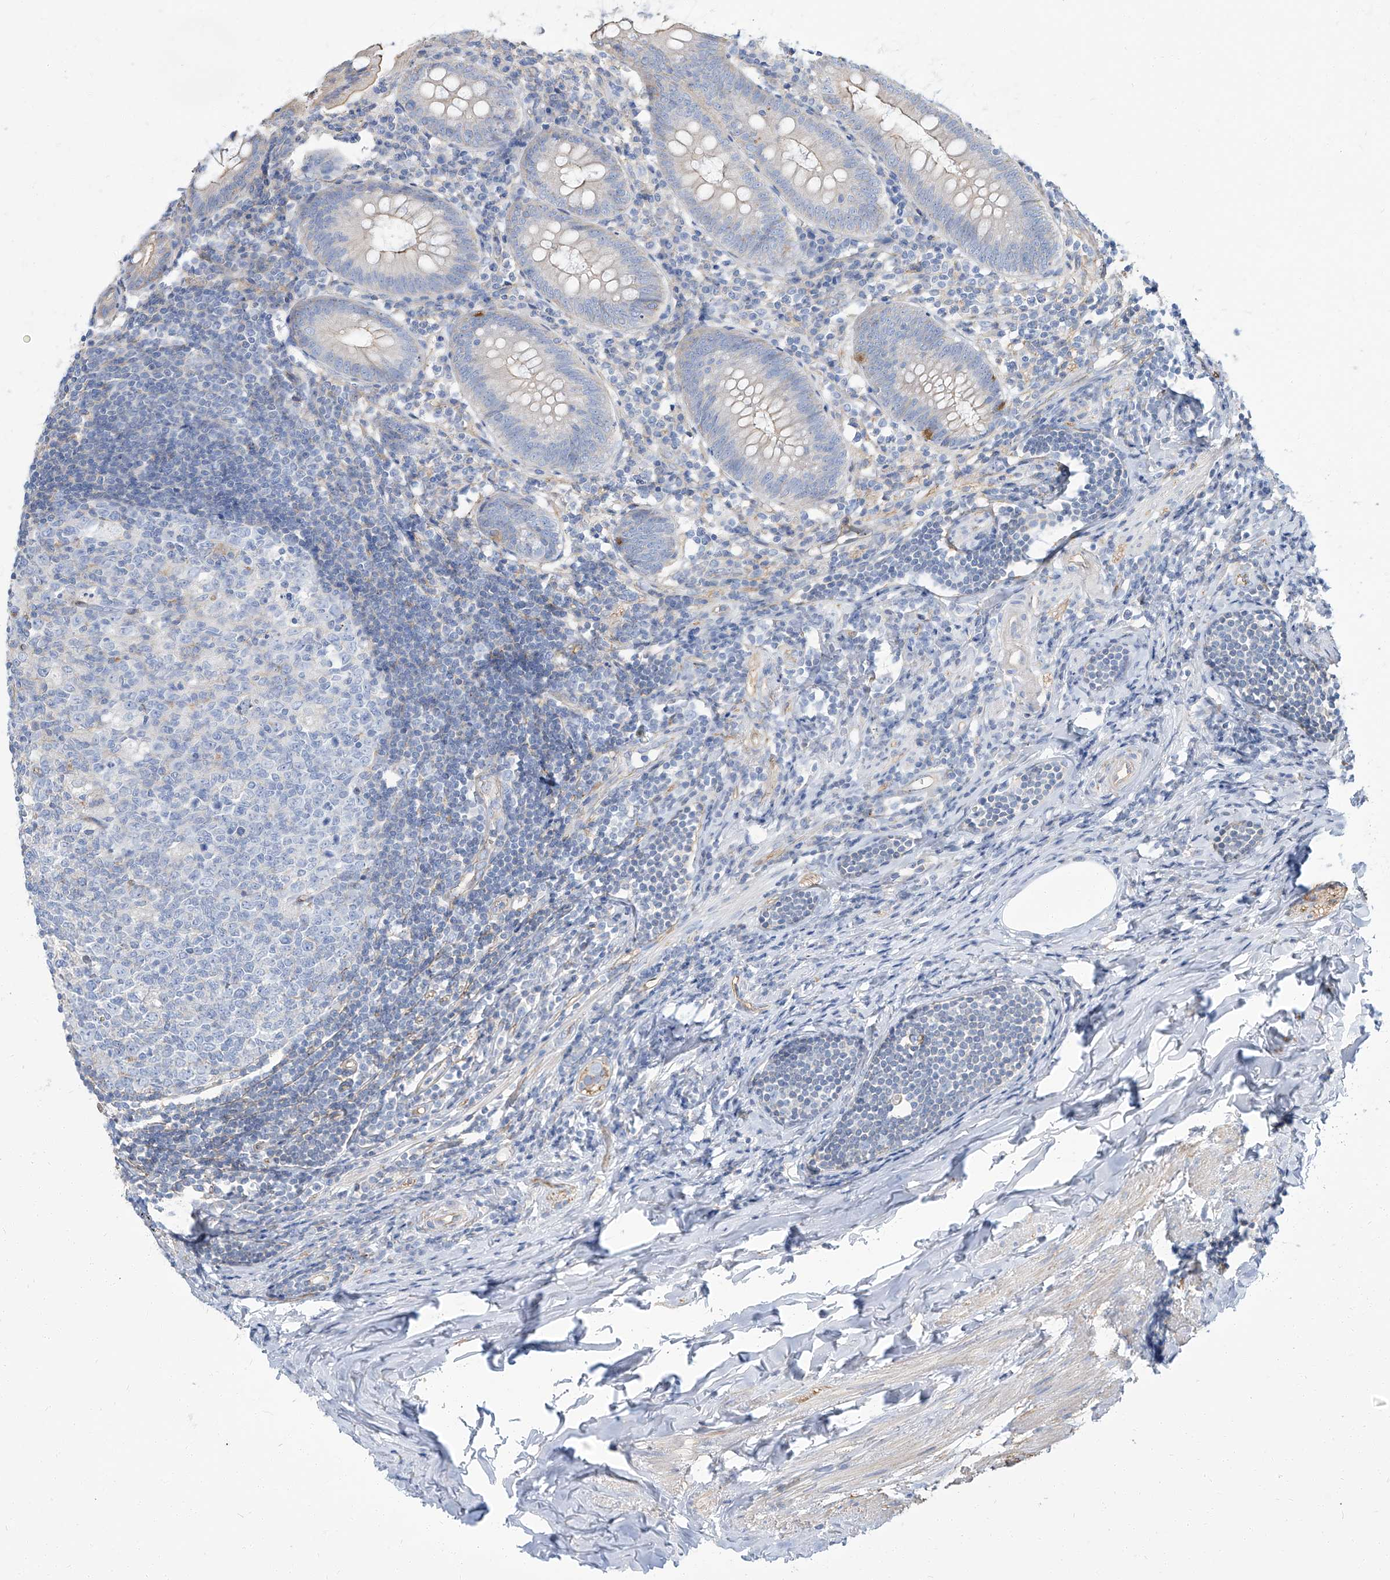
{"staining": {"intensity": "moderate", "quantity": "<25%", "location": "cytoplasmic/membranous"}, "tissue": "appendix", "cell_type": "Glandular cells", "image_type": "normal", "snomed": [{"axis": "morphology", "description": "Normal tissue, NOS"}, {"axis": "topography", "description": "Appendix"}], "caption": "This is a micrograph of immunohistochemistry (IHC) staining of benign appendix, which shows moderate expression in the cytoplasmic/membranous of glandular cells.", "gene": "TXLNB", "patient": {"sex": "female", "age": 54}}